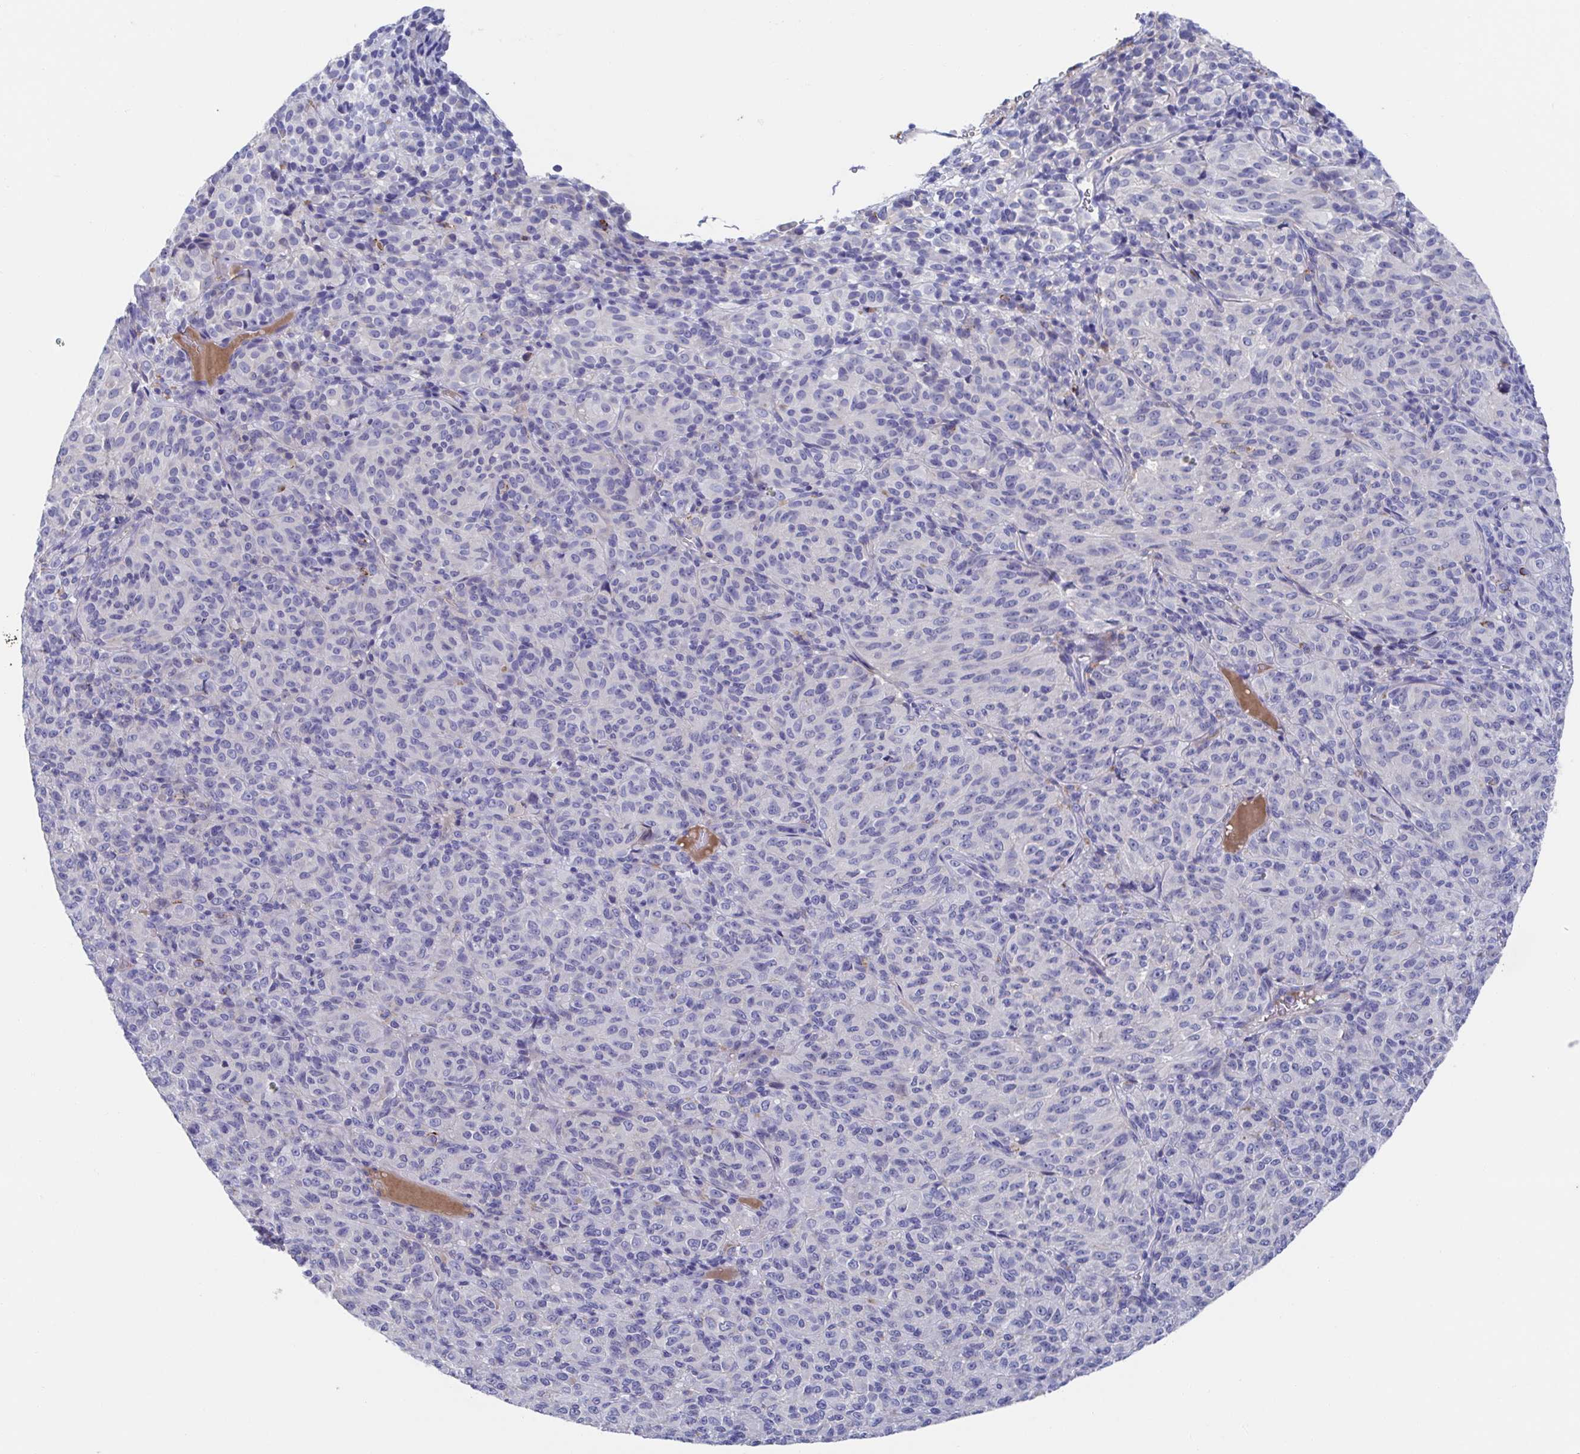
{"staining": {"intensity": "negative", "quantity": "none", "location": "none"}, "tissue": "melanoma", "cell_type": "Tumor cells", "image_type": "cancer", "snomed": [{"axis": "morphology", "description": "Malignant melanoma, Metastatic site"}, {"axis": "topography", "description": "Brain"}], "caption": "A high-resolution photomicrograph shows immunohistochemistry staining of malignant melanoma (metastatic site), which shows no significant expression in tumor cells.", "gene": "CDH2", "patient": {"sex": "female", "age": 56}}